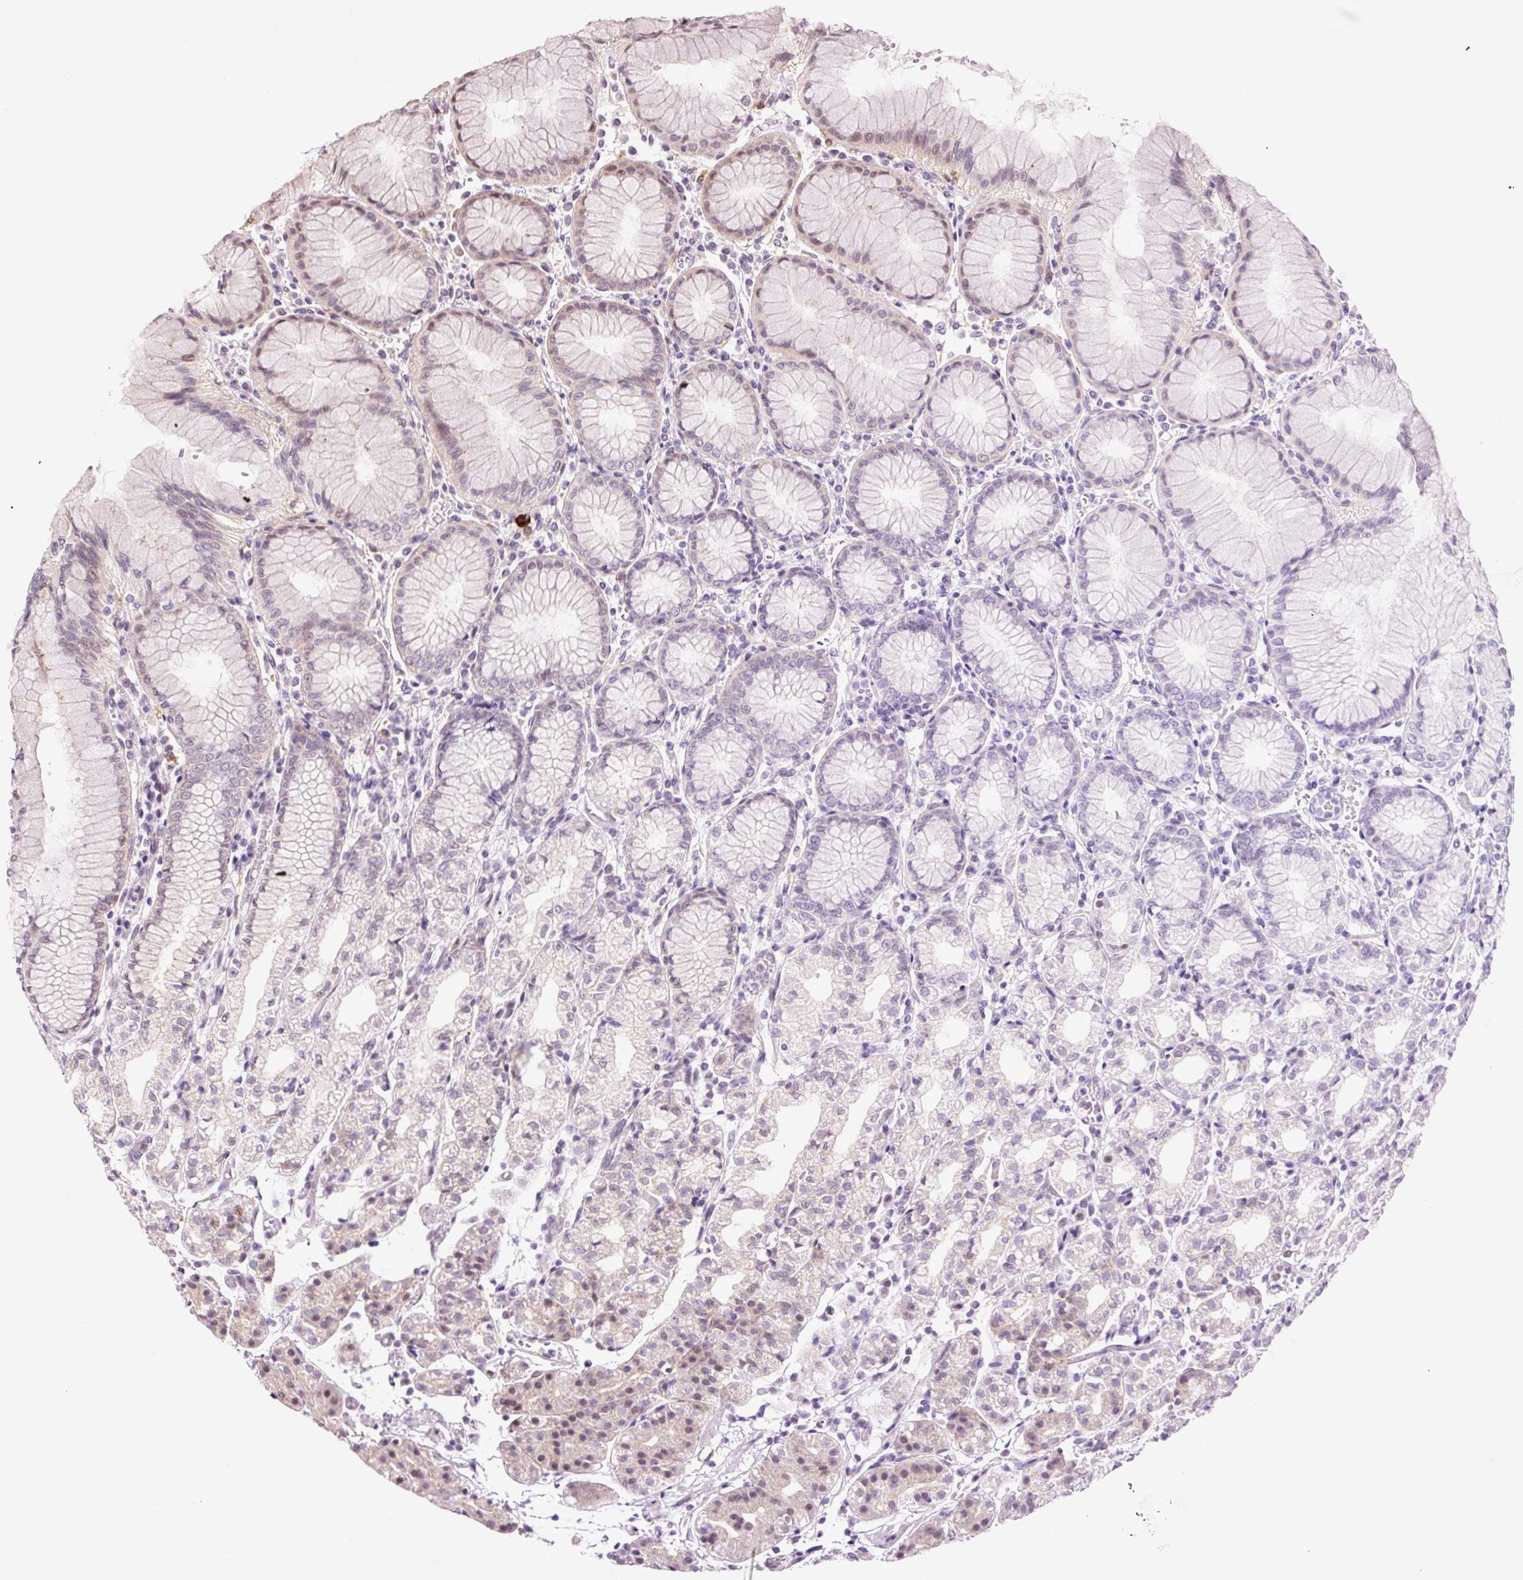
{"staining": {"intensity": "moderate", "quantity": "<25%", "location": "nuclear"}, "tissue": "stomach", "cell_type": "Glandular cells", "image_type": "normal", "snomed": [{"axis": "morphology", "description": "Normal tissue, NOS"}, {"axis": "topography", "description": "Stomach"}], "caption": "Brown immunohistochemical staining in unremarkable human stomach exhibits moderate nuclear staining in about <25% of glandular cells. The protein of interest is stained brown, and the nuclei are stained in blue (DAB (3,3'-diaminobenzidine) IHC with brightfield microscopy, high magnification).", "gene": "LY86", "patient": {"sex": "female", "age": 57}}